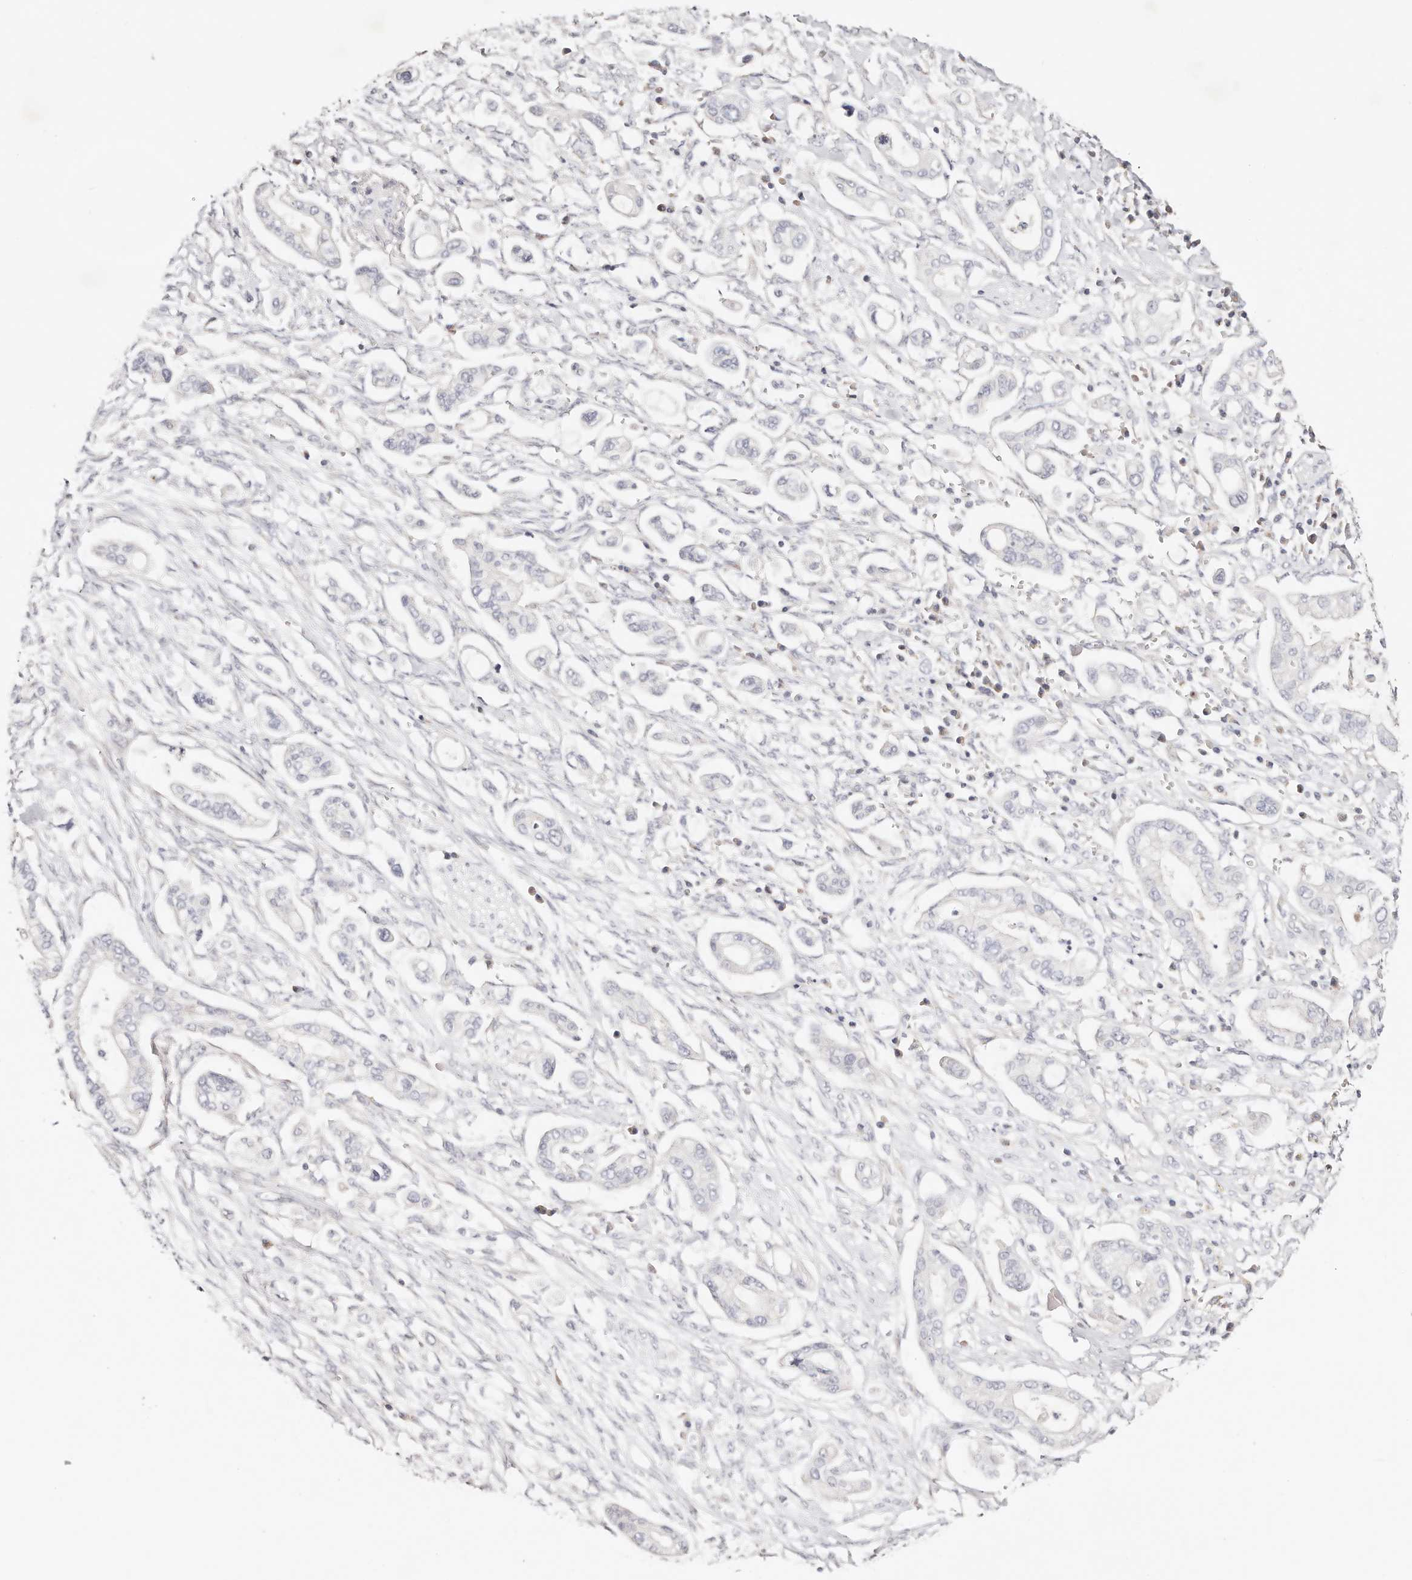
{"staining": {"intensity": "negative", "quantity": "none", "location": "none"}, "tissue": "pancreatic cancer", "cell_type": "Tumor cells", "image_type": "cancer", "snomed": [{"axis": "morphology", "description": "Adenocarcinoma, NOS"}, {"axis": "topography", "description": "Pancreas"}], "caption": "DAB immunohistochemical staining of pancreatic cancer (adenocarcinoma) exhibits no significant positivity in tumor cells.", "gene": "DNASE1", "patient": {"sex": "male", "age": 68}}